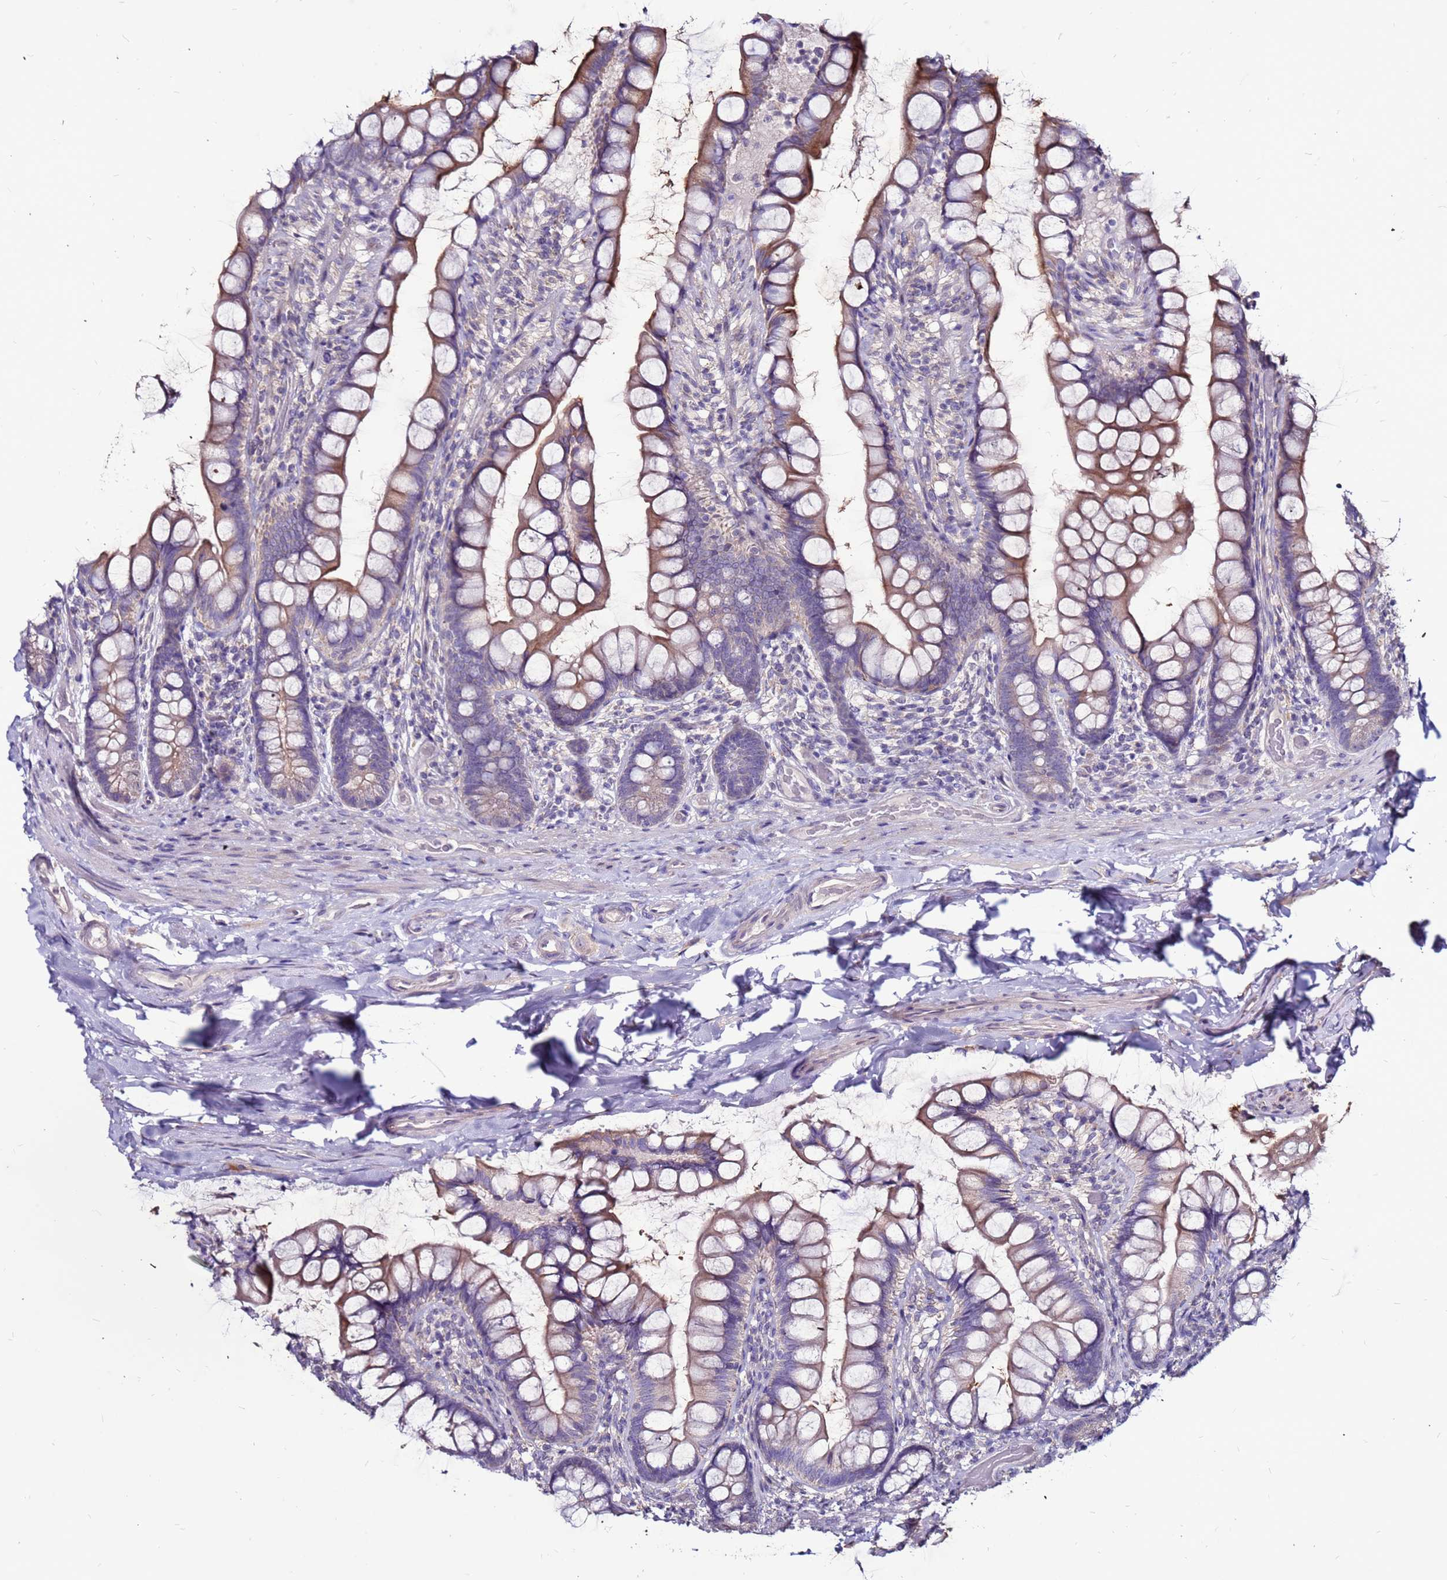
{"staining": {"intensity": "moderate", "quantity": "25%-75%", "location": "cytoplasmic/membranous"}, "tissue": "small intestine", "cell_type": "Glandular cells", "image_type": "normal", "snomed": [{"axis": "morphology", "description": "Normal tissue, NOS"}, {"axis": "topography", "description": "Small intestine"}], "caption": "Protein expression analysis of benign small intestine displays moderate cytoplasmic/membranous positivity in about 25%-75% of glandular cells. The staining was performed using DAB to visualize the protein expression in brown, while the nuclei were stained in blue with hematoxylin (Magnification: 20x).", "gene": "SLC44A3", "patient": {"sex": "male", "age": 70}}